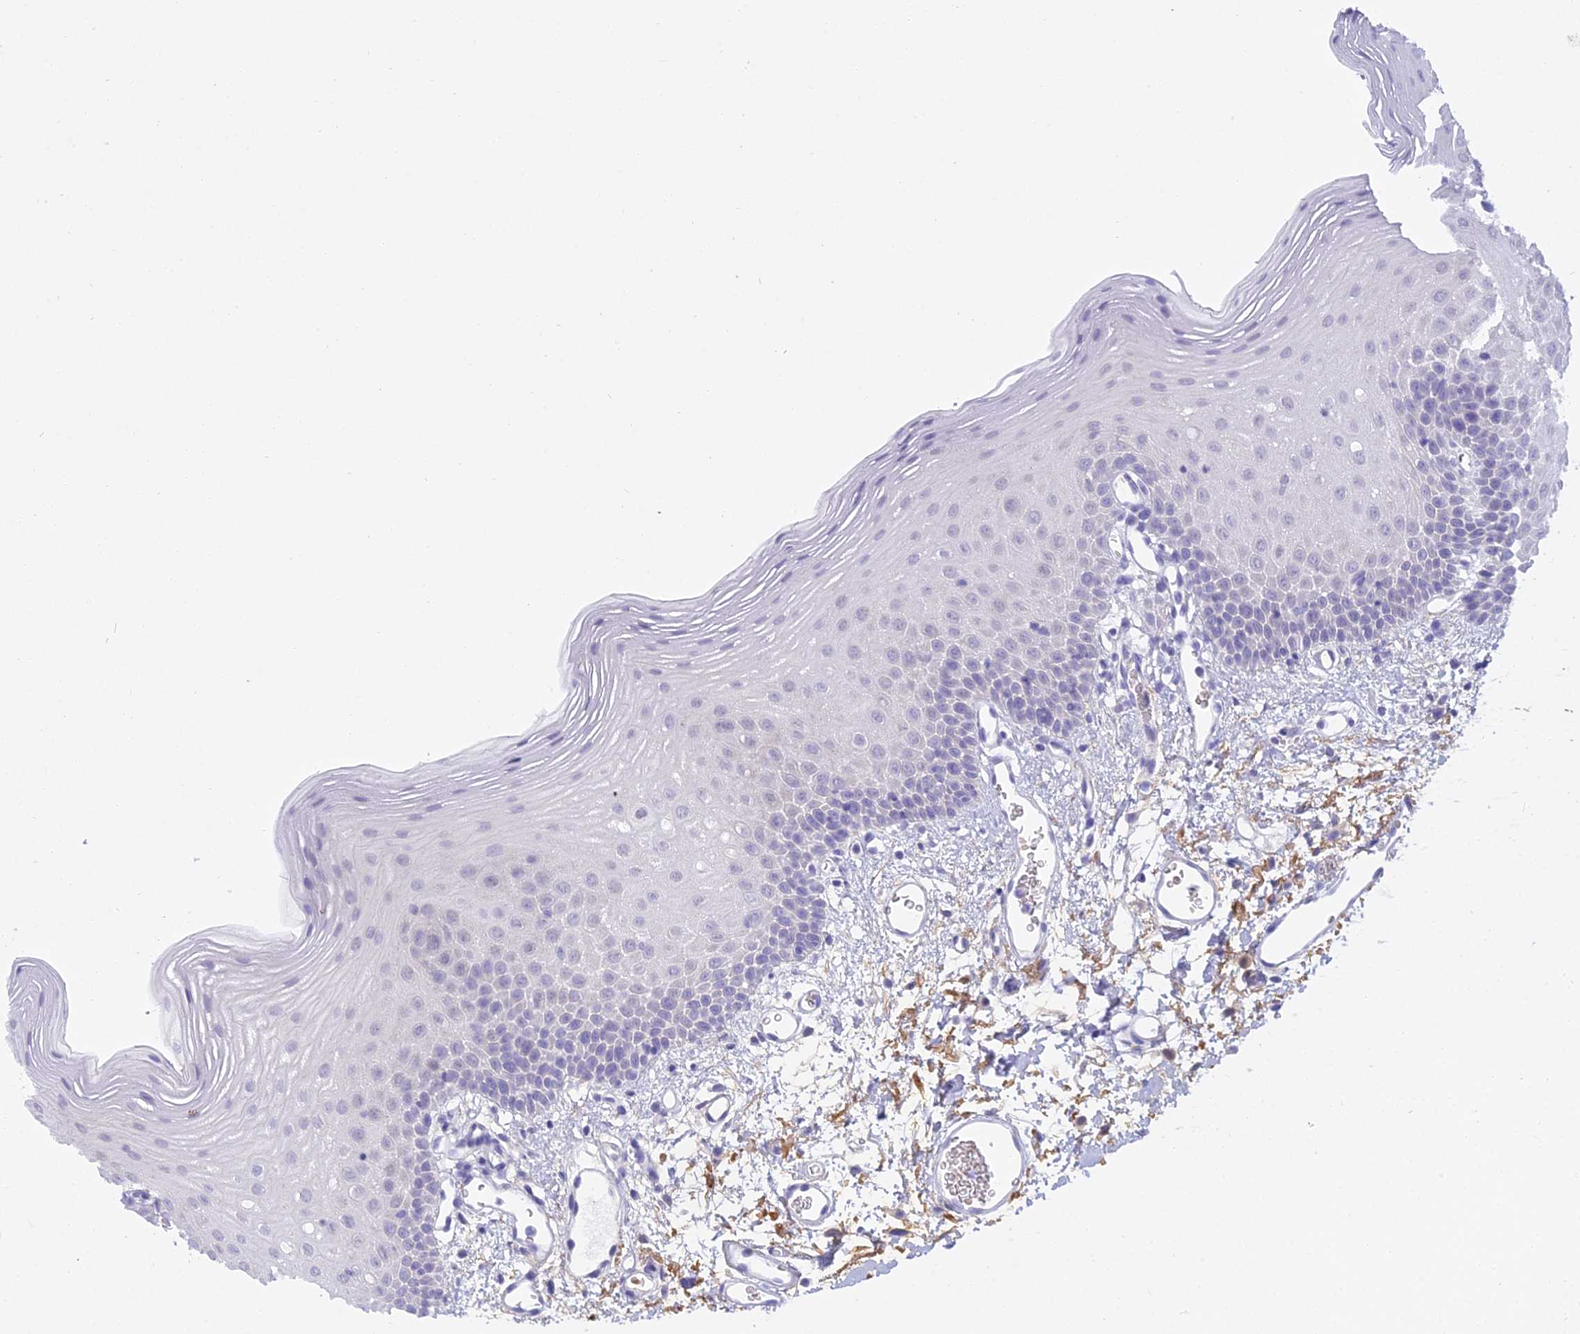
{"staining": {"intensity": "negative", "quantity": "none", "location": "none"}, "tissue": "oral mucosa", "cell_type": "Squamous epithelial cells", "image_type": "normal", "snomed": [{"axis": "morphology", "description": "Normal tissue, NOS"}, {"axis": "topography", "description": "Oral tissue"}], "caption": "Oral mucosa stained for a protein using immunohistochemistry (IHC) shows no staining squamous epithelial cells.", "gene": "OSTN", "patient": {"sex": "female", "age": 70}}